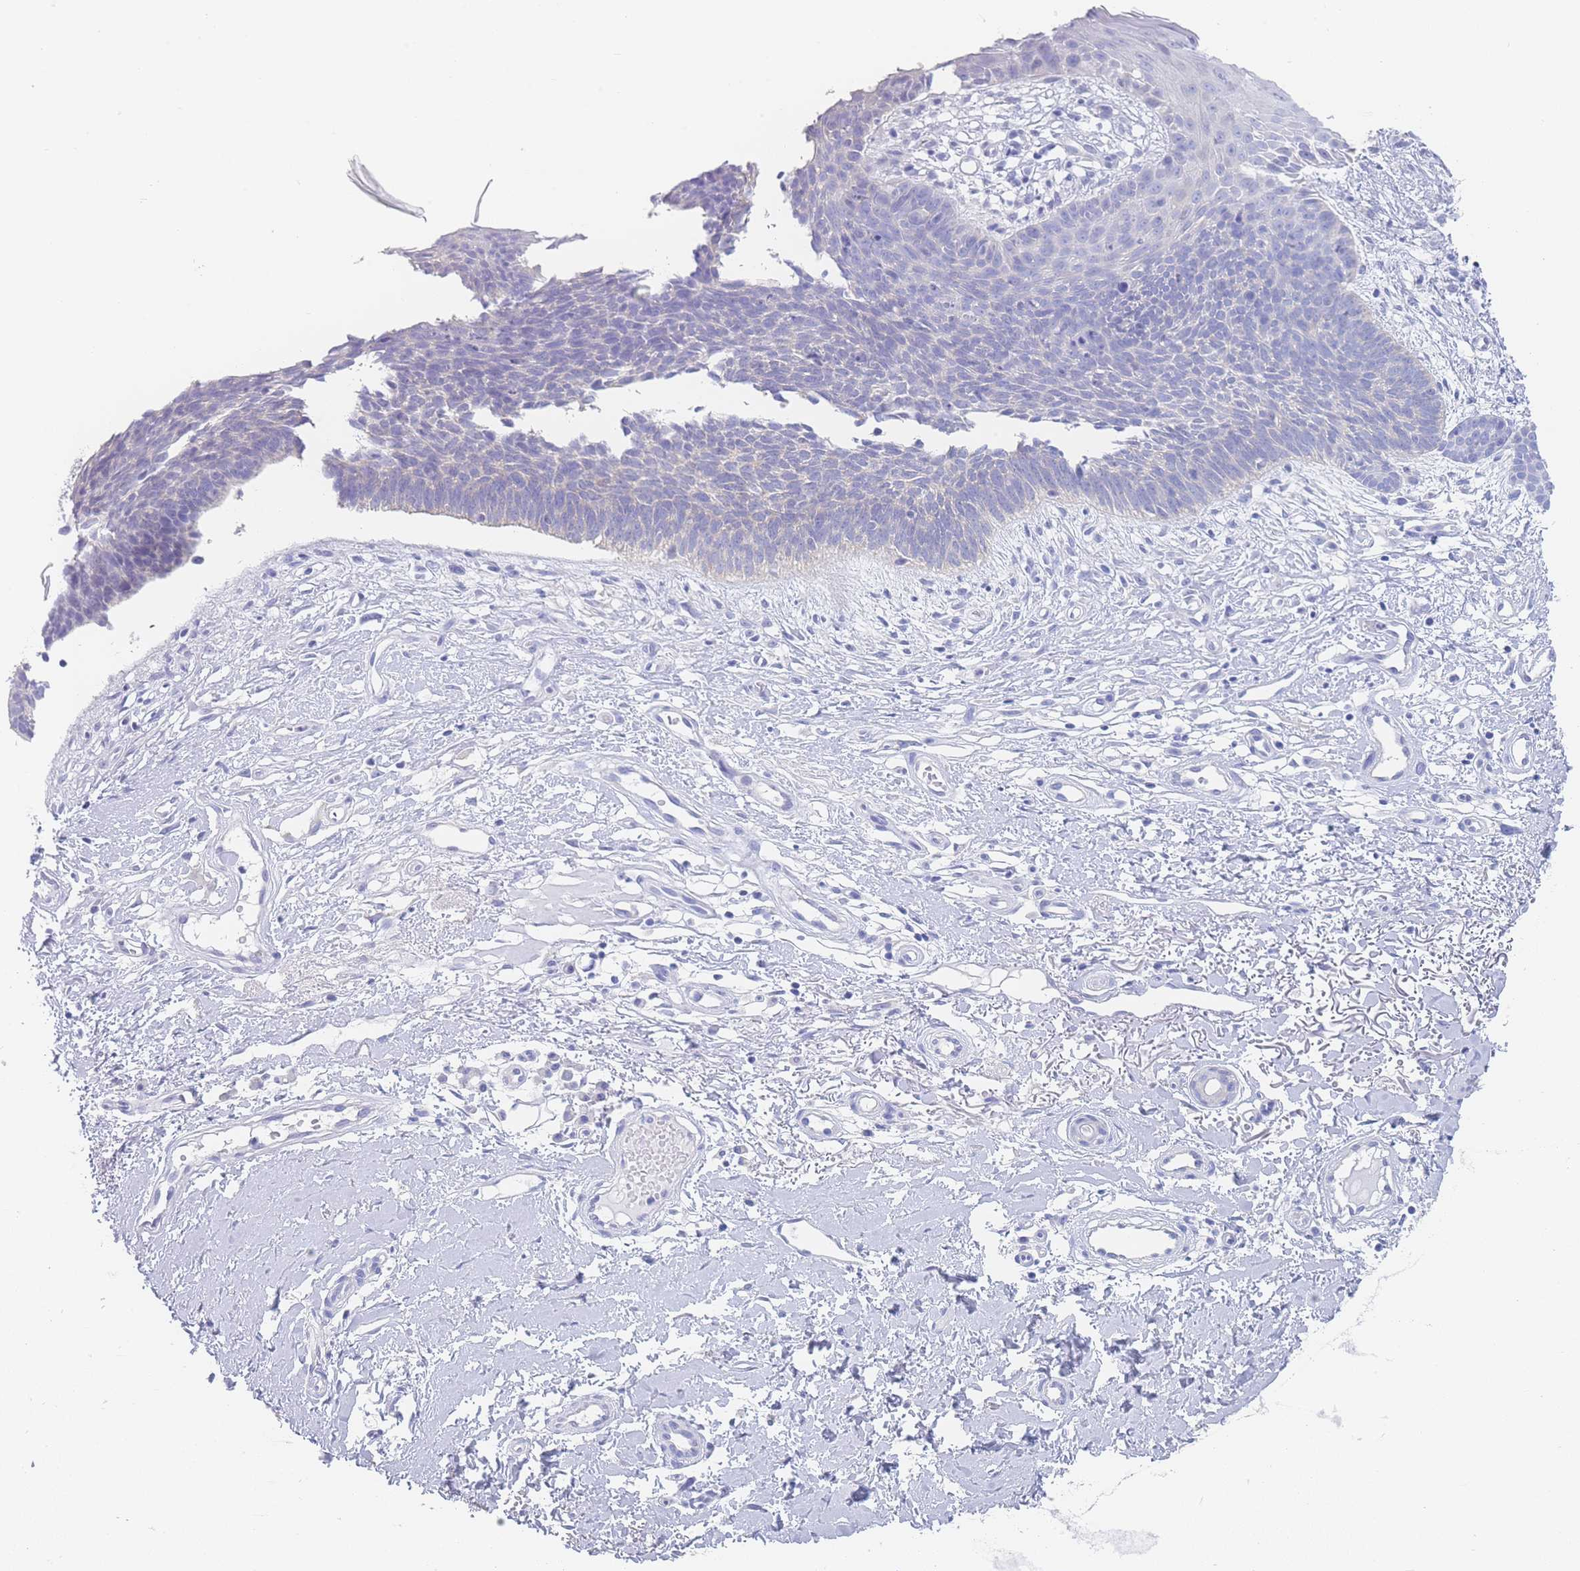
{"staining": {"intensity": "negative", "quantity": "none", "location": "none"}, "tissue": "skin cancer", "cell_type": "Tumor cells", "image_type": "cancer", "snomed": [{"axis": "morphology", "description": "Basal cell carcinoma"}, {"axis": "topography", "description": "Skin"}], "caption": "Tumor cells show no significant protein positivity in basal cell carcinoma (skin).", "gene": "LZTFL1", "patient": {"sex": "male", "age": 78}}